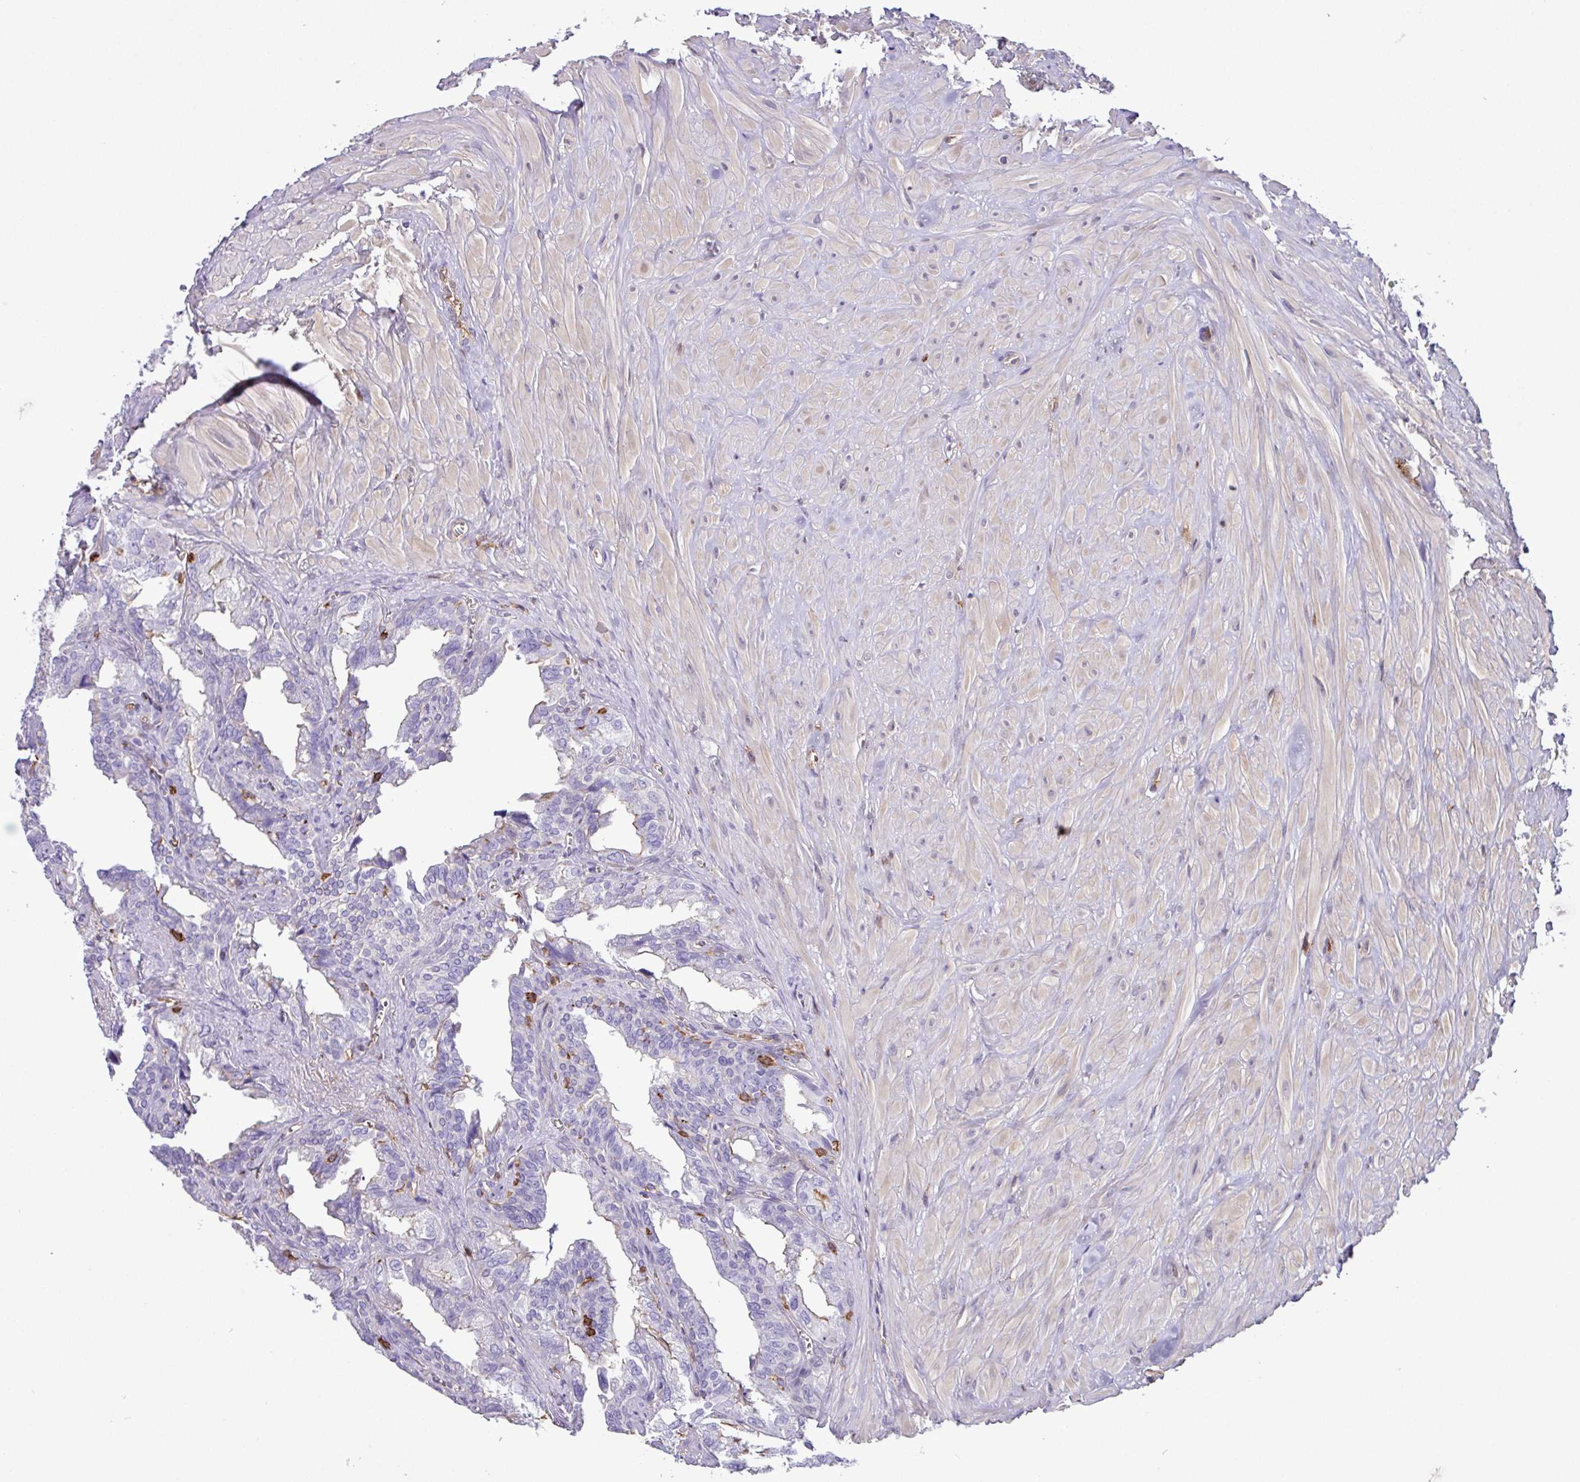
{"staining": {"intensity": "weak", "quantity": "<25%", "location": "cytoplasmic/membranous"}, "tissue": "seminal vesicle", "cell_type": "Glandular cells", "image_type": "normal", "snomed": [{"axis": "morphology", "description": "Normal tissue, NOS"}, {"axis": "topography", "description": "Seminal veicle"}], "caption": "DAB immunohistochemical staining of benign human seminal vesicle reveals no significant expression in glandular cells.", "gene": "PPP1R18", "patient": {"sex": "male", "age": 67}}